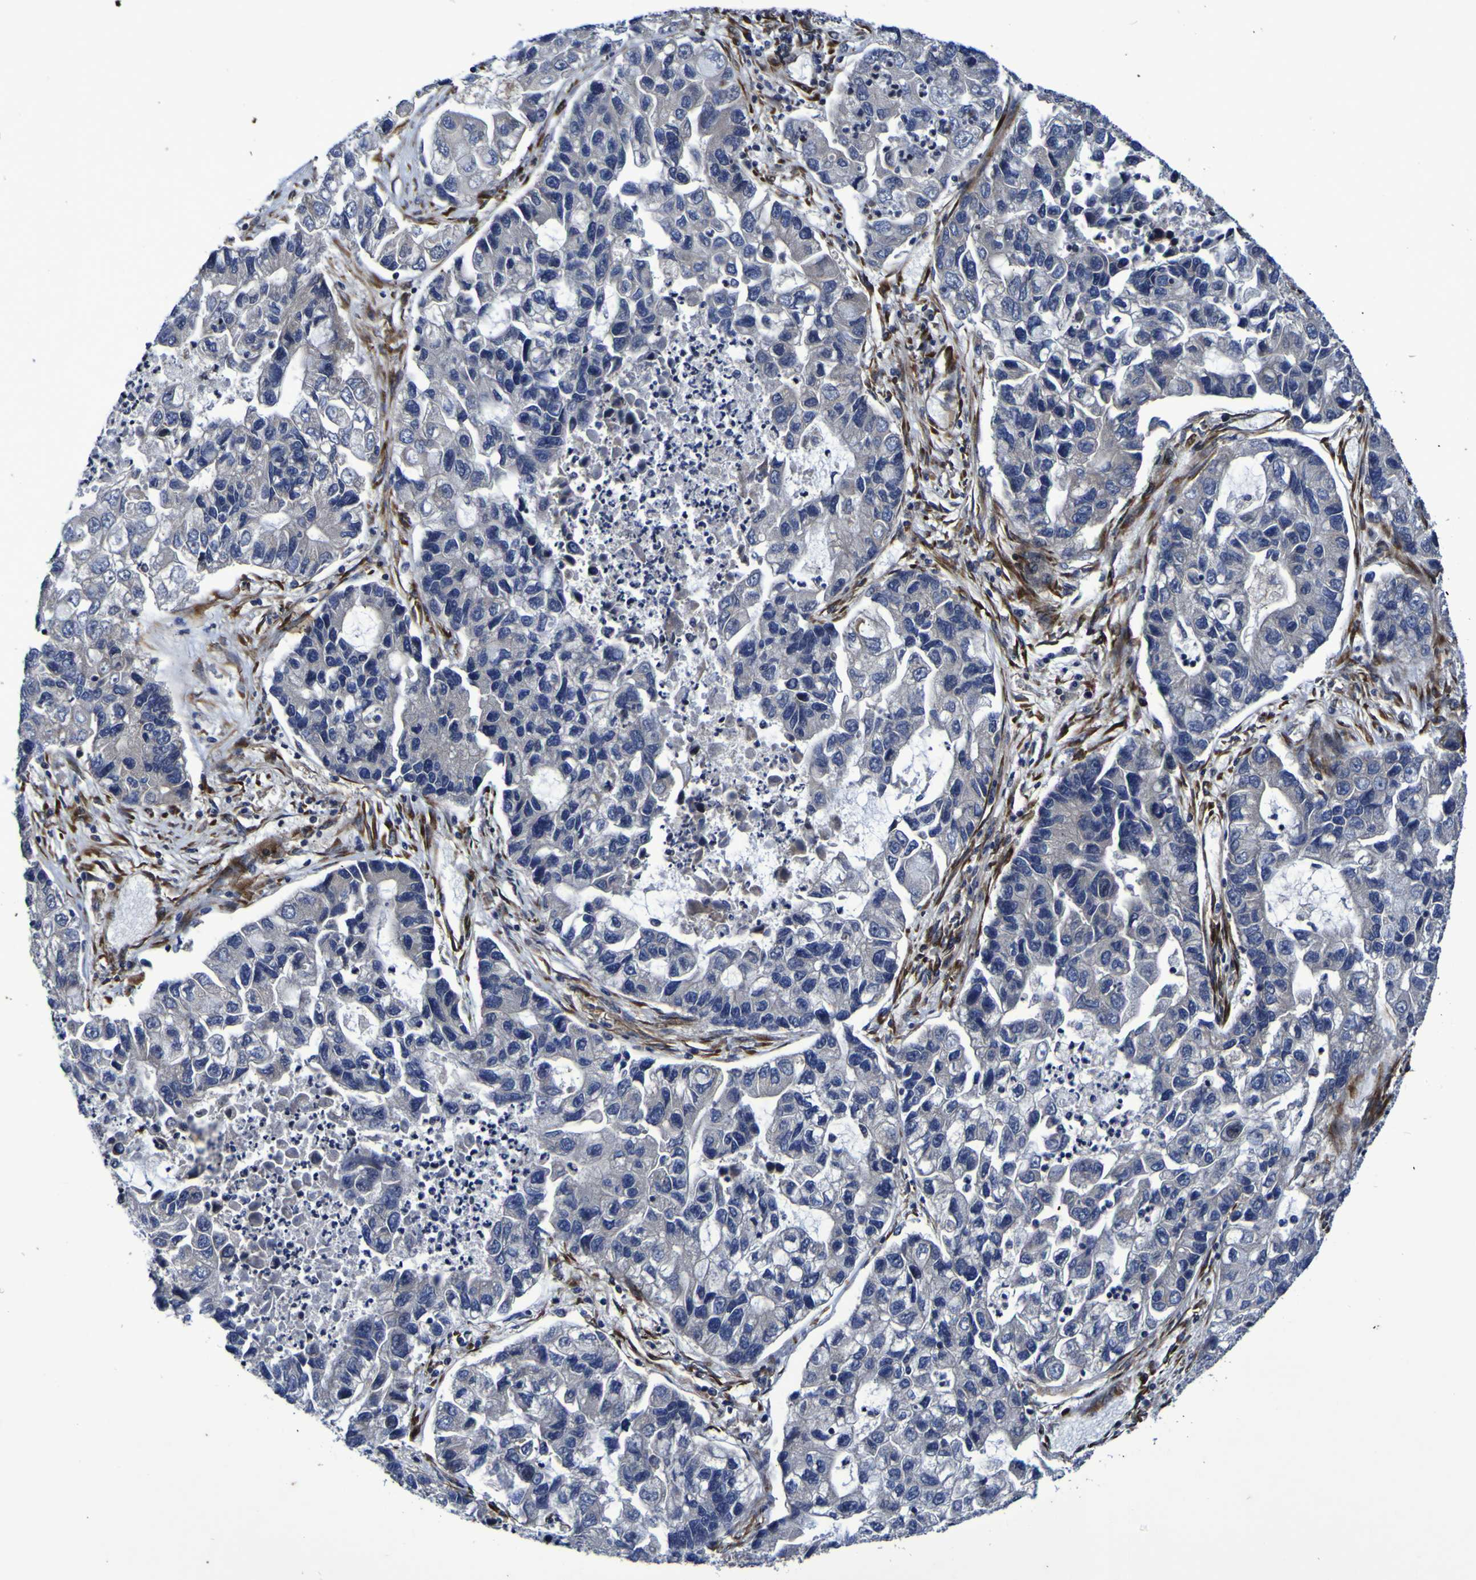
{"staining": {"intensity": "negative", "quantity": "none", "location": "none"}, "tissue": "lung cancer", "cell_type": "Tumor cells", "image_type": "cancer", "snomed": [{"axis": "morphology", "description": "Adenocarcinoma, NOS"}, {"axis": "topography", "description": "Lung"}], "caption": "IHC histopathology image of neoplastic tissue: human lung cancer (adenocarcinoma) stained with DAB displays no significant protein positivity in tumor cells.", "gene": "P3H1", "patient": {"sex": "female", "age": 51}}